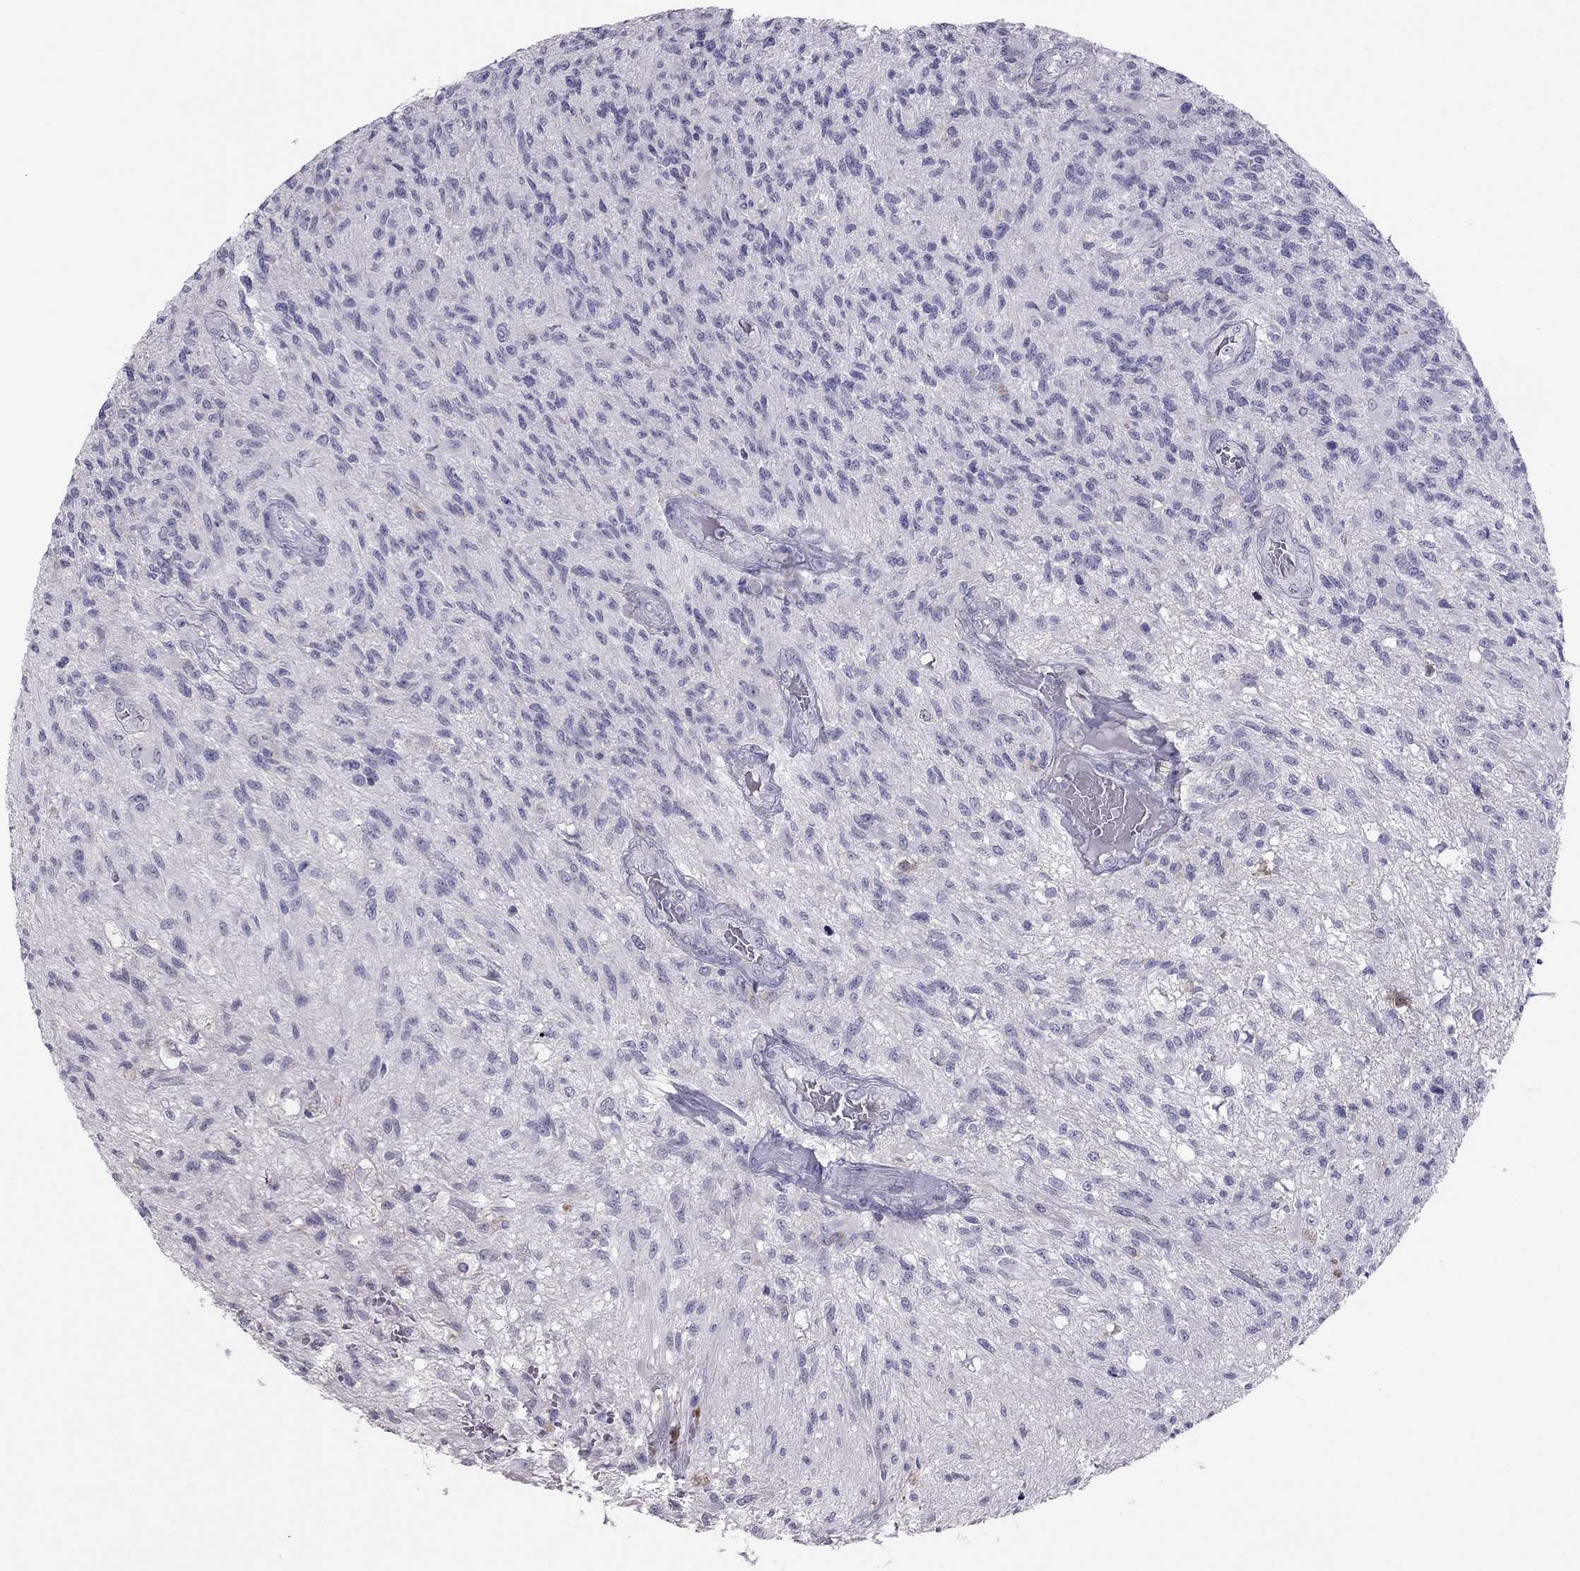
{"staining": {"intensity": "negative", "quantity": "none", "location": "none"}, "tissue": "glioma", "cell_type": "Tumor cells", "image_type": "cancer", "snomed": [{"axis": "morphology", "description": "Glioma, malignant, High grade"}, {"axis": "topography", "description": "Brain"}], "caption": "Image shows no protein expression in tumor cells of glioma tissue.", "gene": "RGS8", "patient": {"sex": "male", "age": 56}}